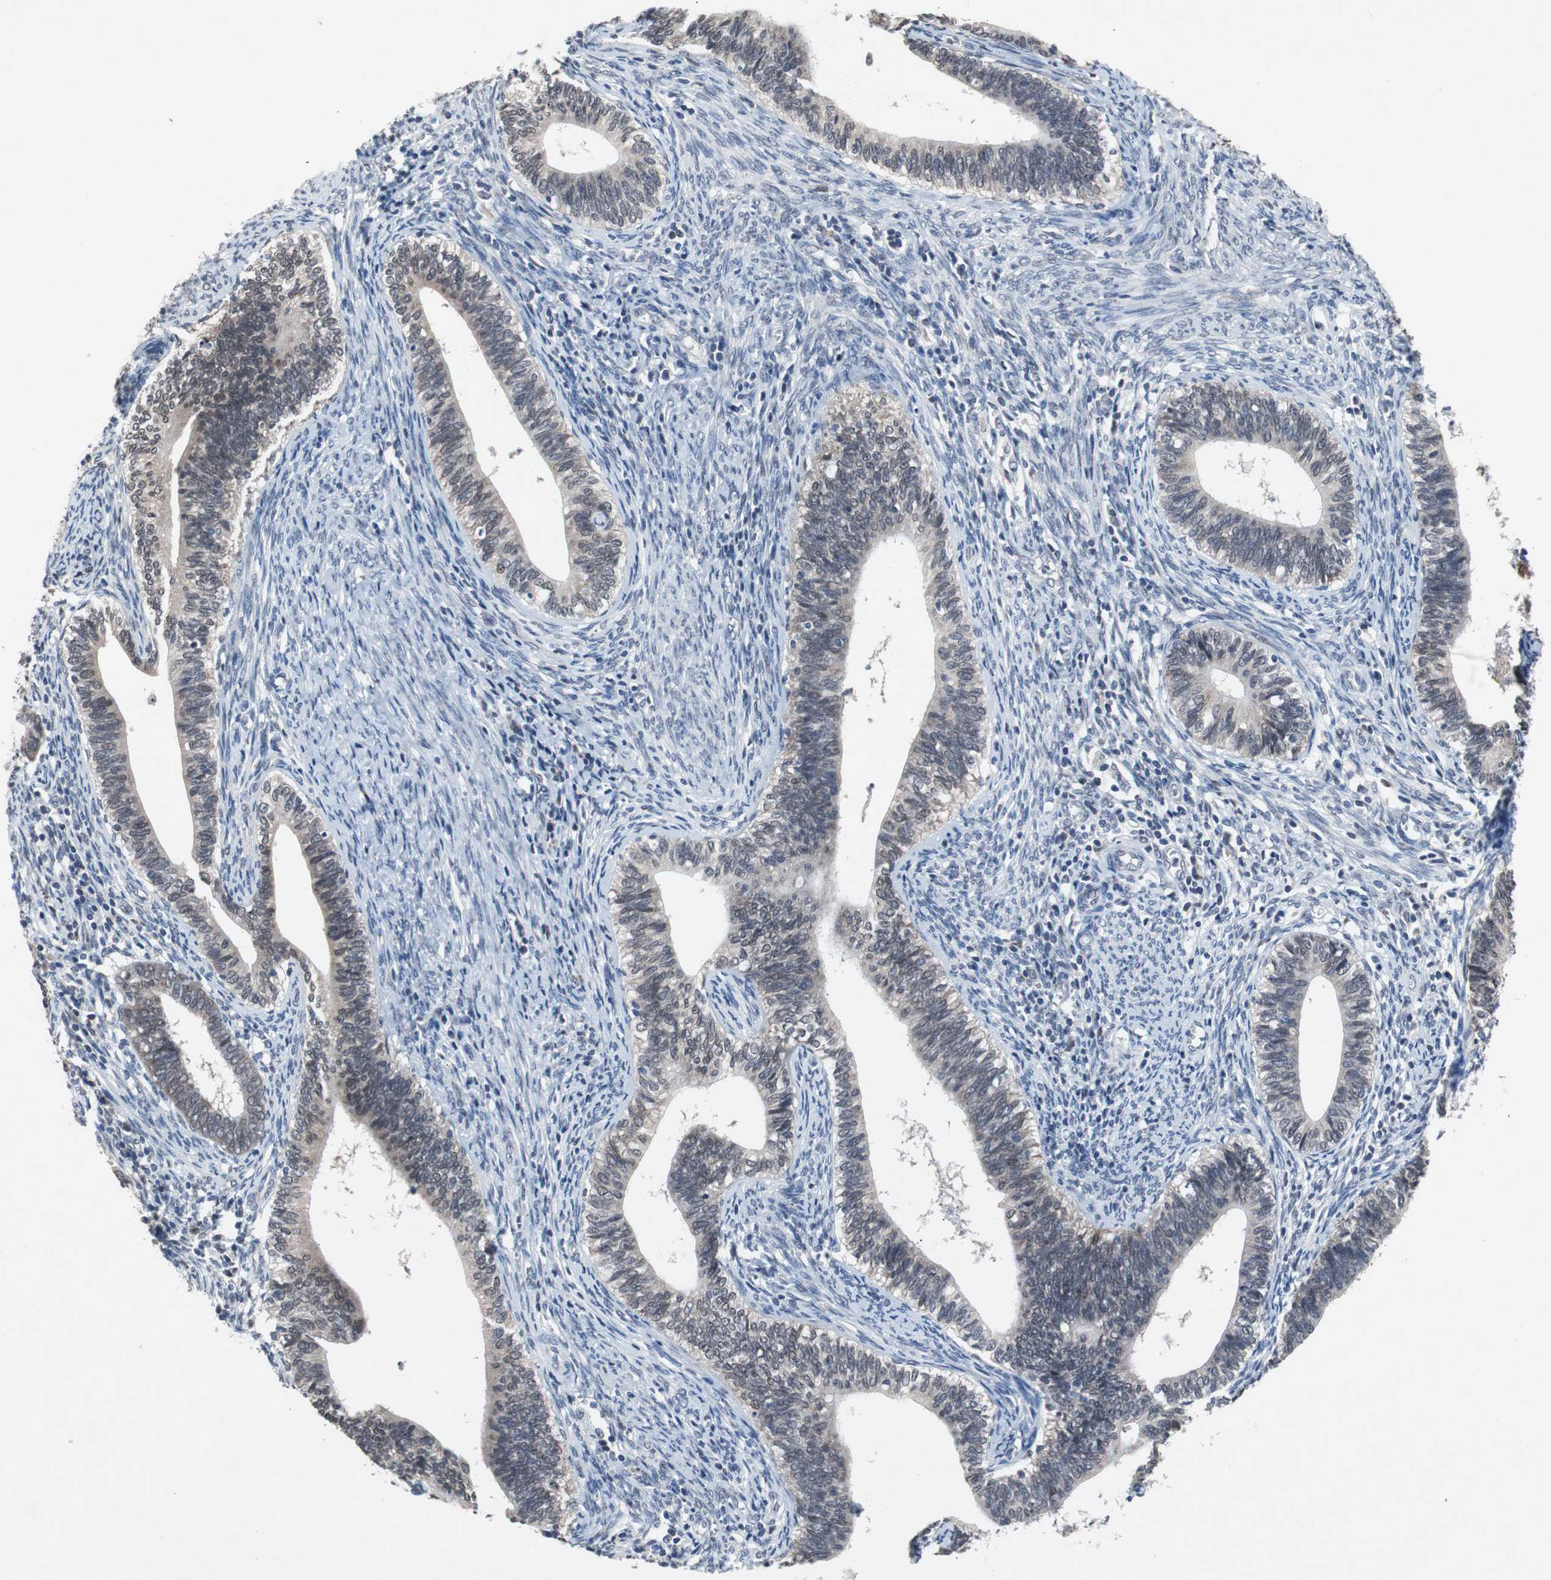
{"staining": {"intensity": "strong", "quantity": ">75%", "location": "nuclear"}, "tissue": "cervical cancer", "cell_type": "Tumor cells", "image_type": "cancer", "snomed": [{"axis": "morphology", "description": "Adenocarcinoma, NOS"}, {"axis": "topography", "description": "Cervix"}], "caption": "Cervical cancer (adenocarcinoma) tissue demonstrates strong nuclear expression in about >75% of tumor cells", "gene": "RBM47", "patient": {"sex": "female", "age": 44}}